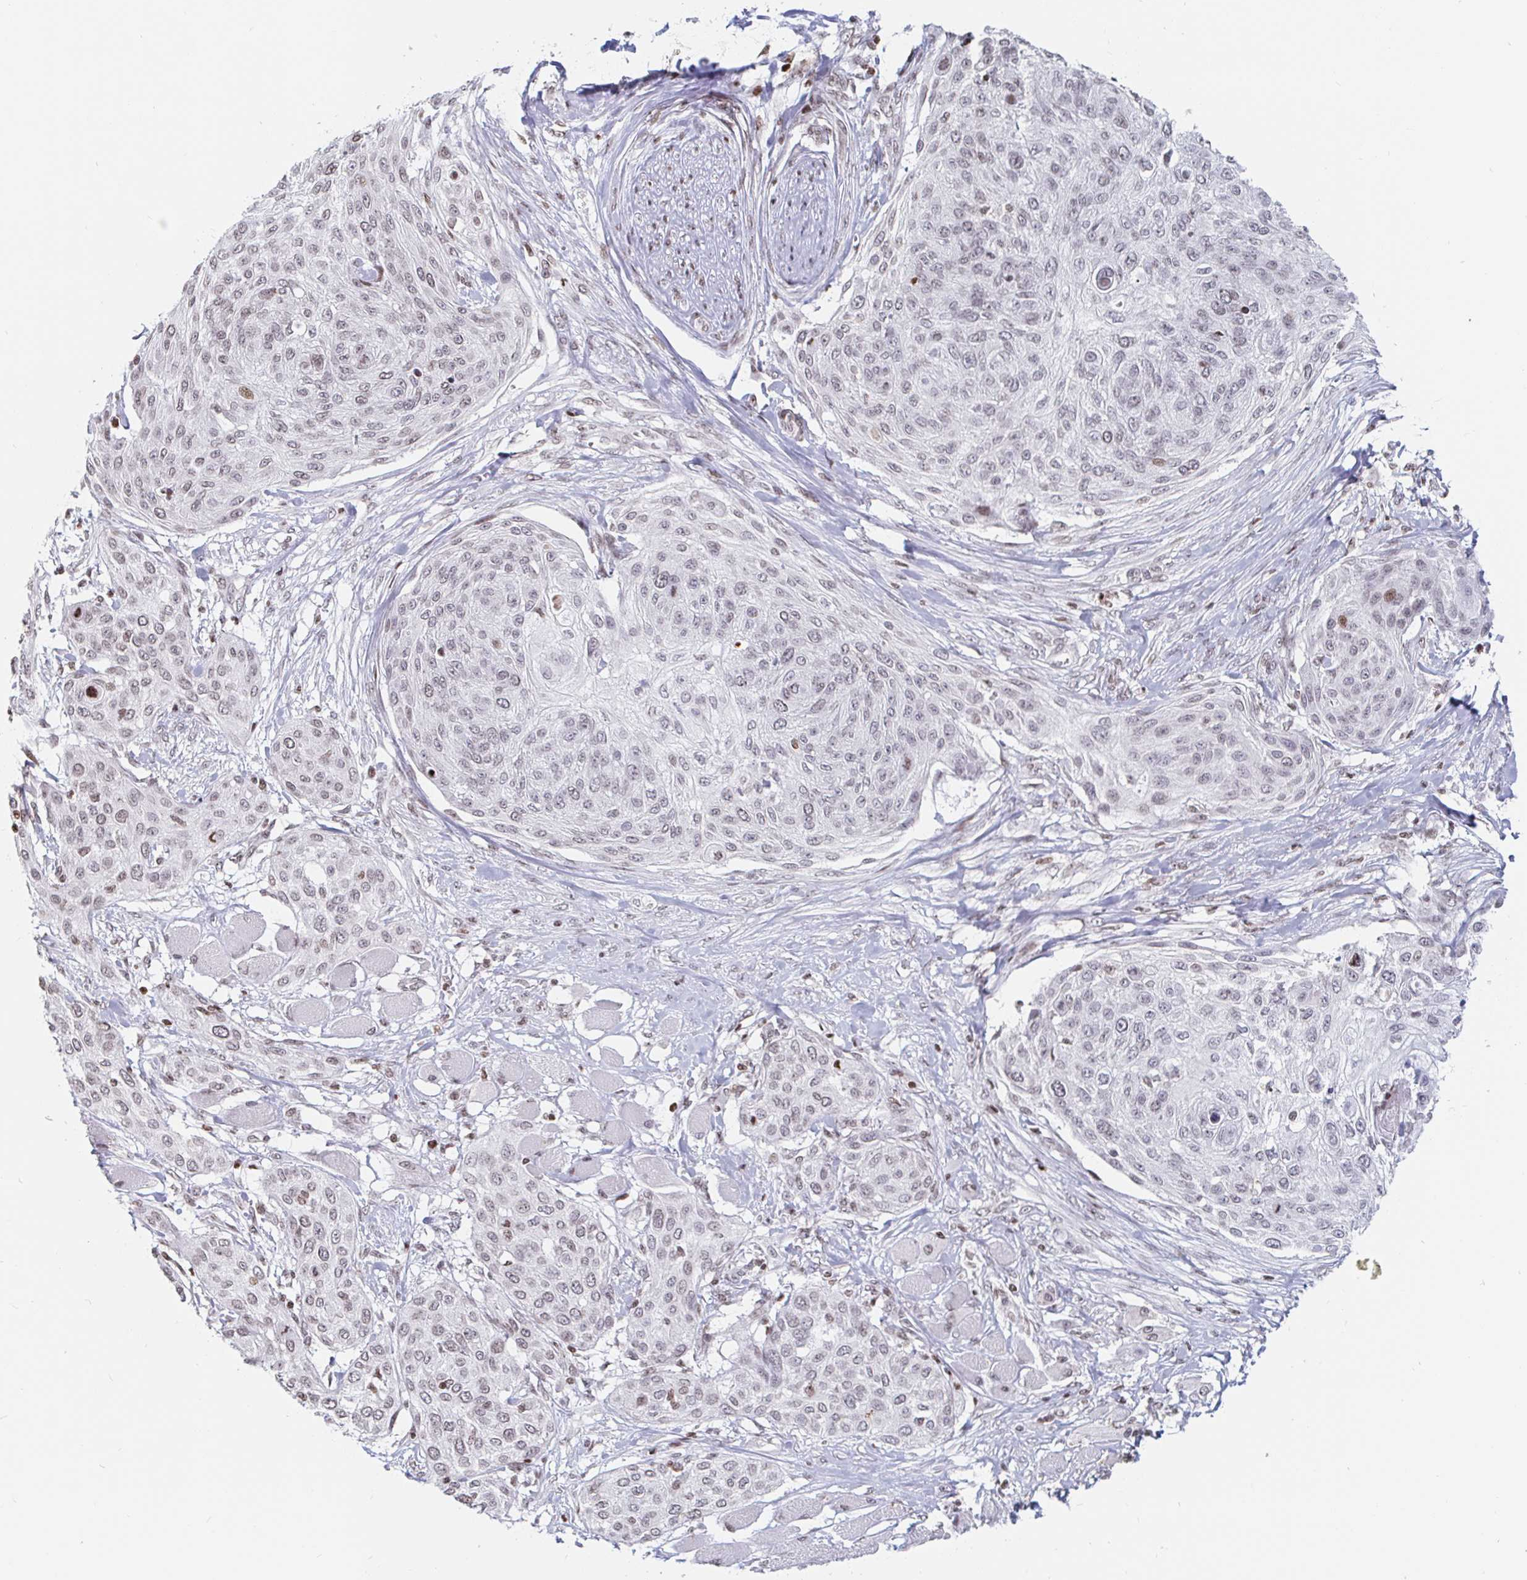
{"staining": {"intensity": "weak", "quantity": "<25%", "location": "nuclear"}, "tissue": "skin cancer", "cell_type": "Tumor cells", "image_type": "cancer", "snomed": [{"axis": "morphology", "description": "Squamous cell carcinoma, NOS"}, {"axis": "topography", "description": "Skin"}], "caption": "The micrograph displays no significant positivity in tumor cells of skin cancer.", "gene": "HOXC10", "patient": {"sex": "female", "age": 87}}